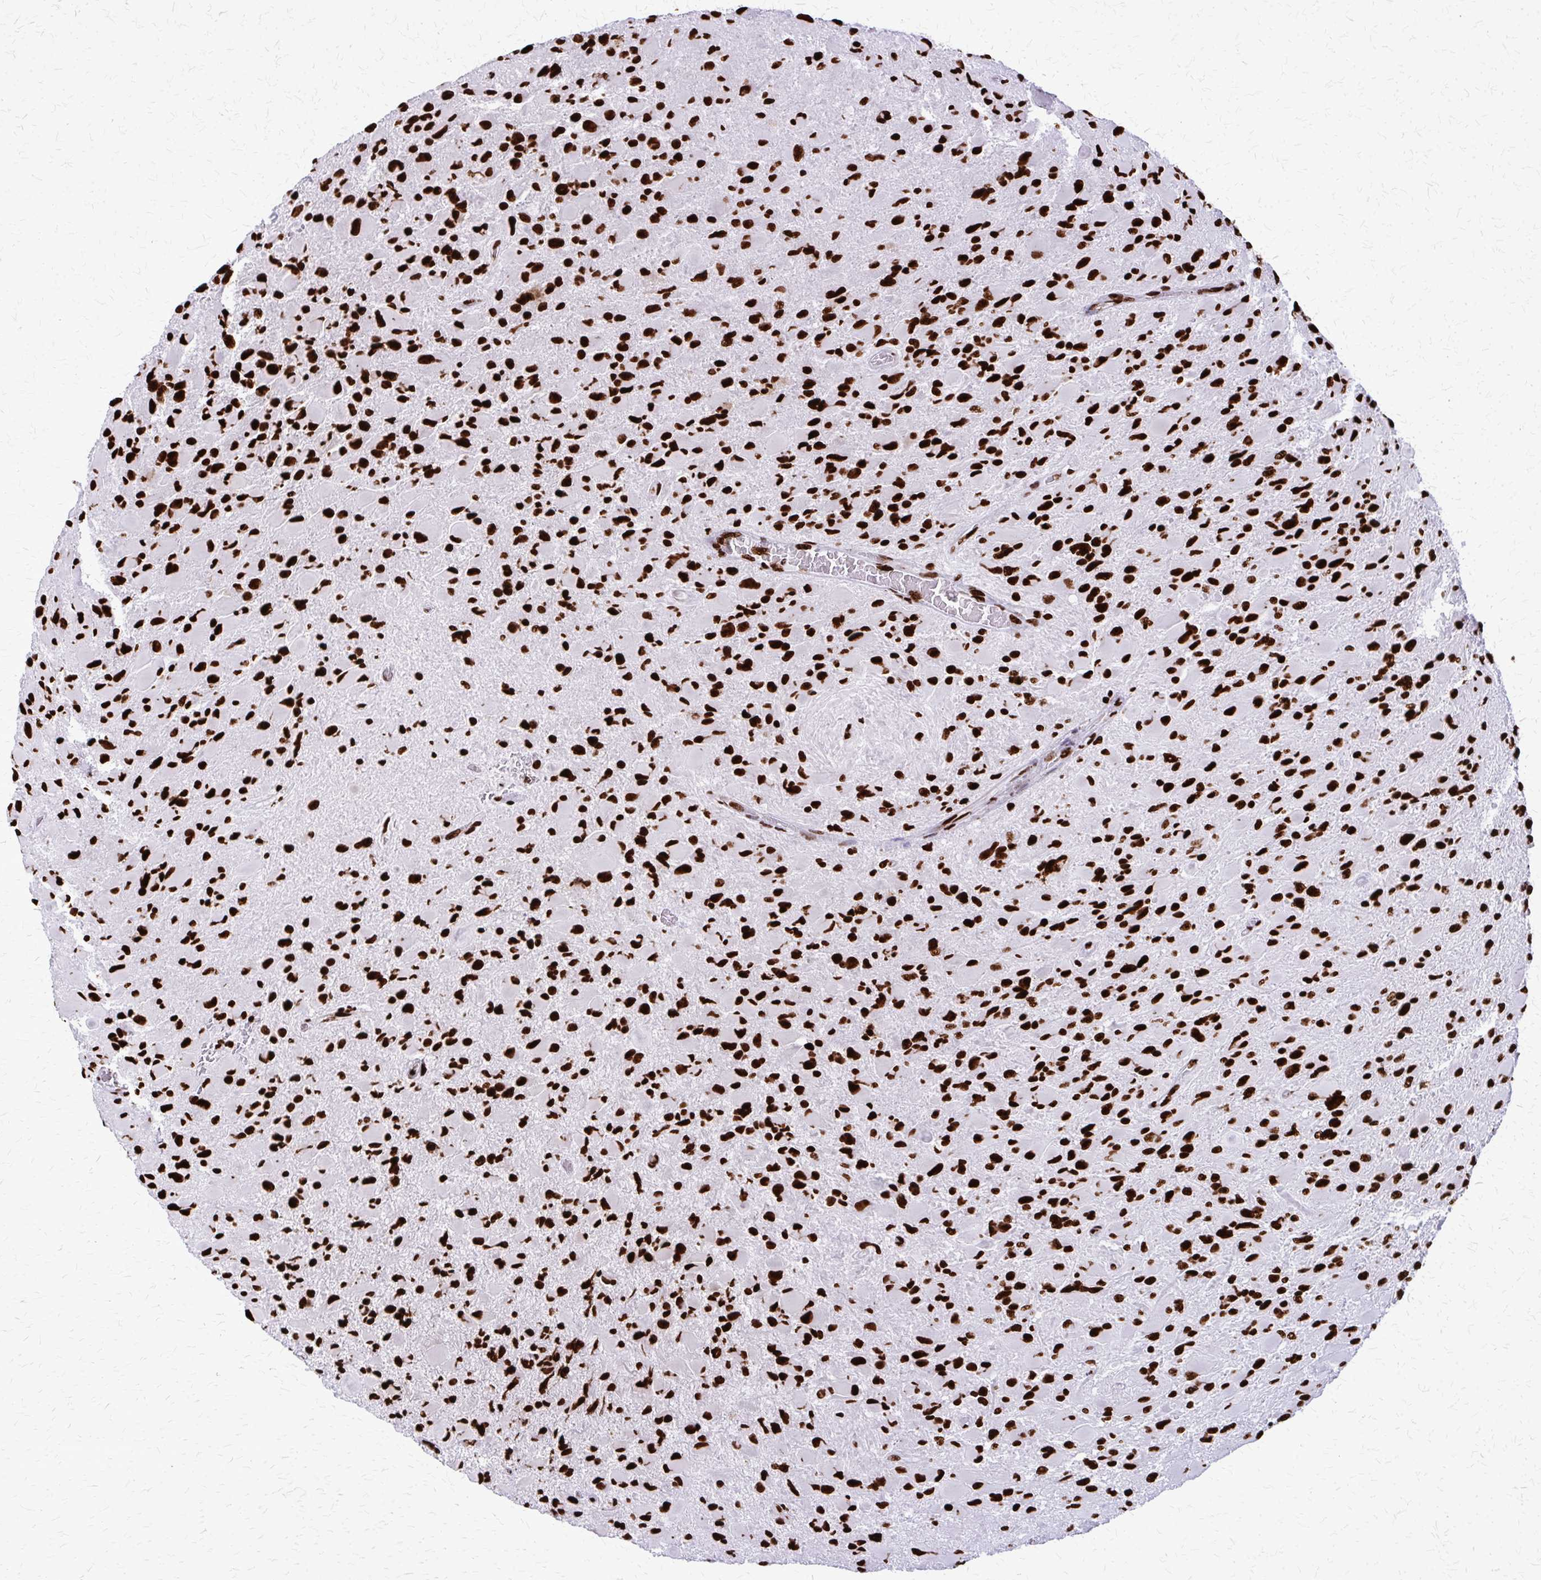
{"staining": {"intensity": "strong", "quantity": ">75%", "location": "nuclear"}, "tissue": "glioma", "cell_type": "Tumor cells", "image_type": "cancer", "snomed": [{"axis": "morphology", "description": "Glioma, malignant, High grade"}, {"axis": "topography", "description": "Cerebral cortex"}], "caption": "Protein expression analysis of human malignant glioma (high-grade) reveals strong nuclear positivity in about >75% of tumor cells.", "gene": "SFPQ", "patient": {"sex": "female", "age": 36}}